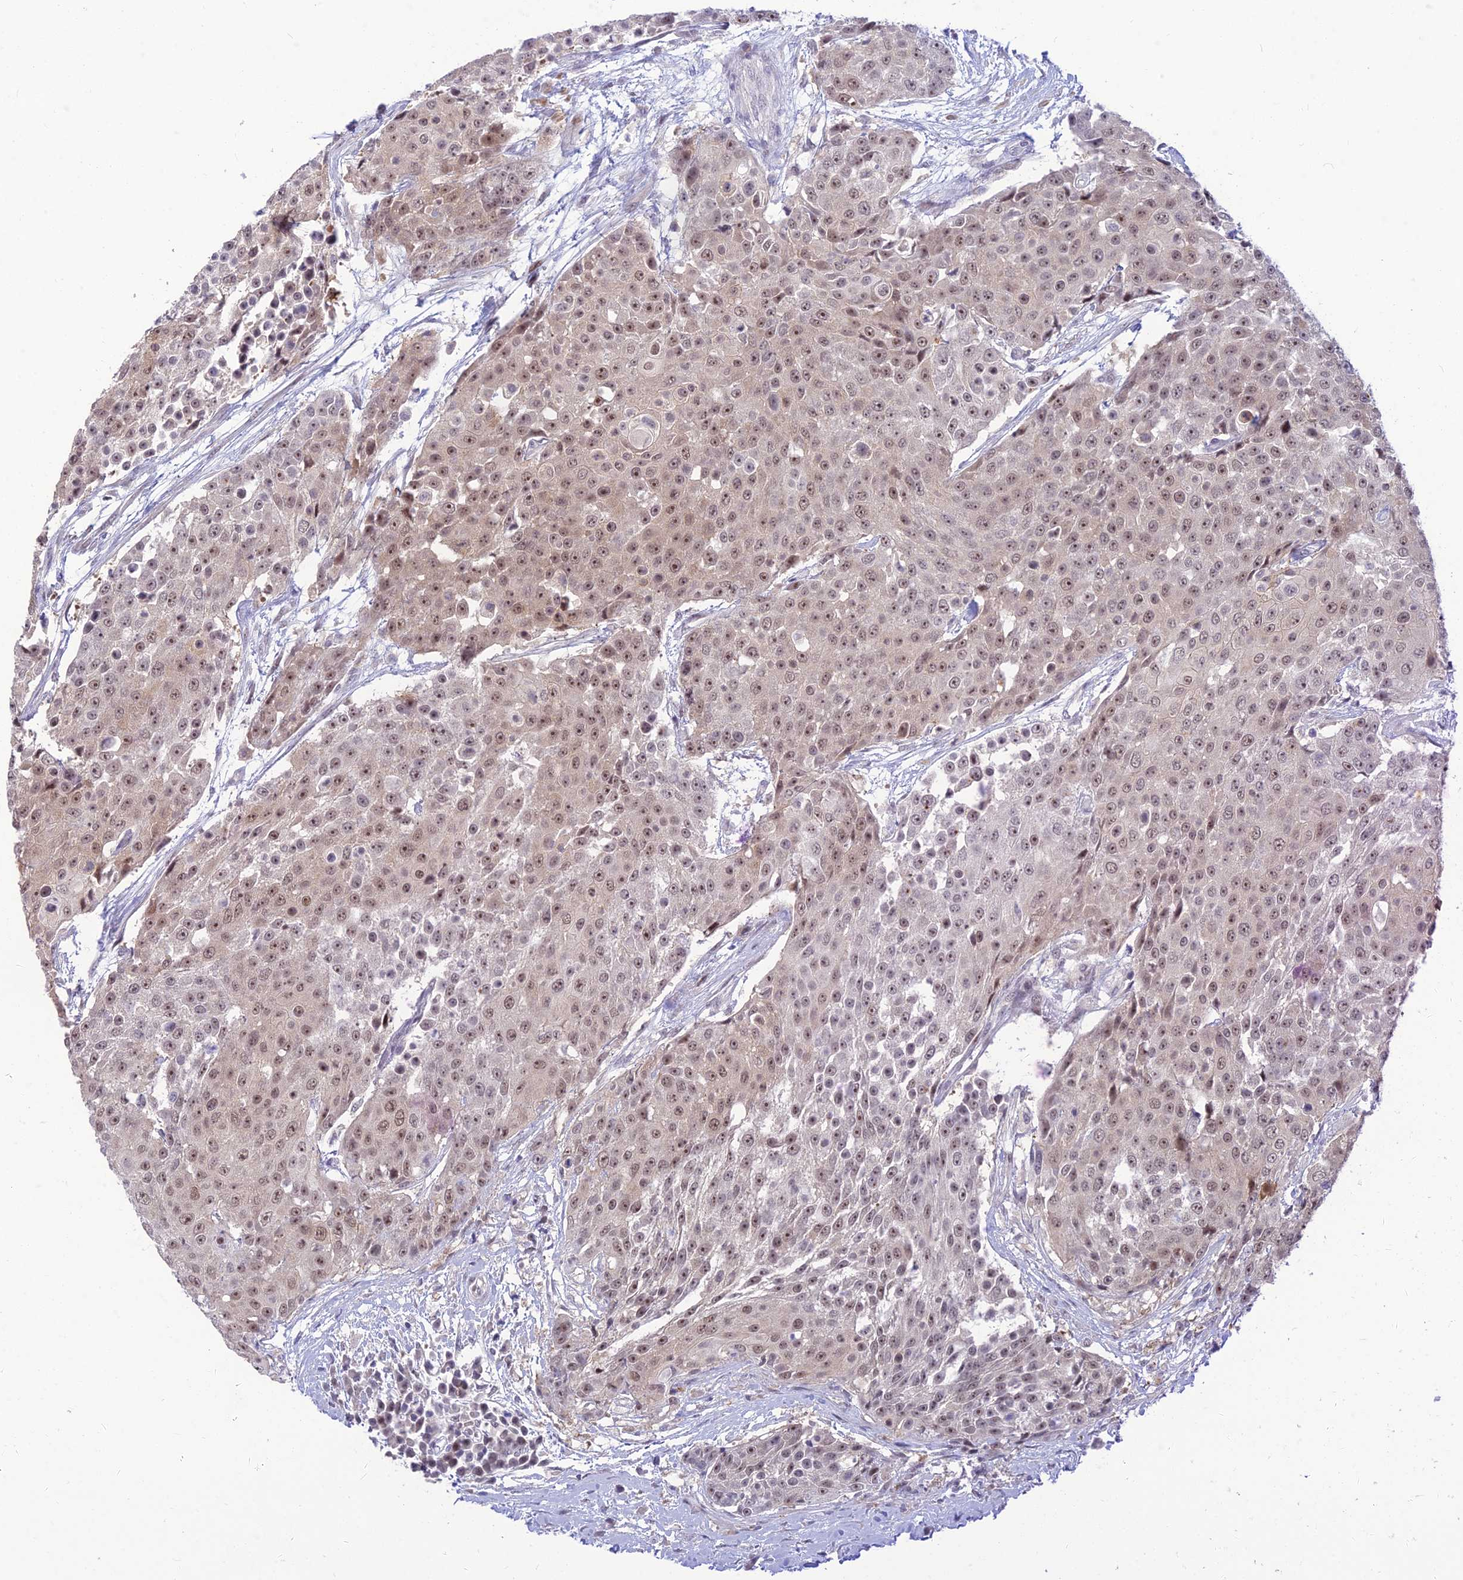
{"staining": {"intensity": "weak", "quantity": ">75%", "location": "nuclear"}, "tissue": "urothelial cancer", "cell_type": "Tumor cells", "image_type": "cancer", "snomed": [{"axis": "morphology", "description": "Urothelial carcinoma, High grade"}, {"axis": "topography", "description": "Urinary bladder"}], "caption": "There is low levels of weak nuclear positivity in tumor cells of urothelial cancer, as demonstrated by immunohistochemical staining (brown color).", "gene": "ASPDH", "patient": {"sex": "female", "age": 63}}